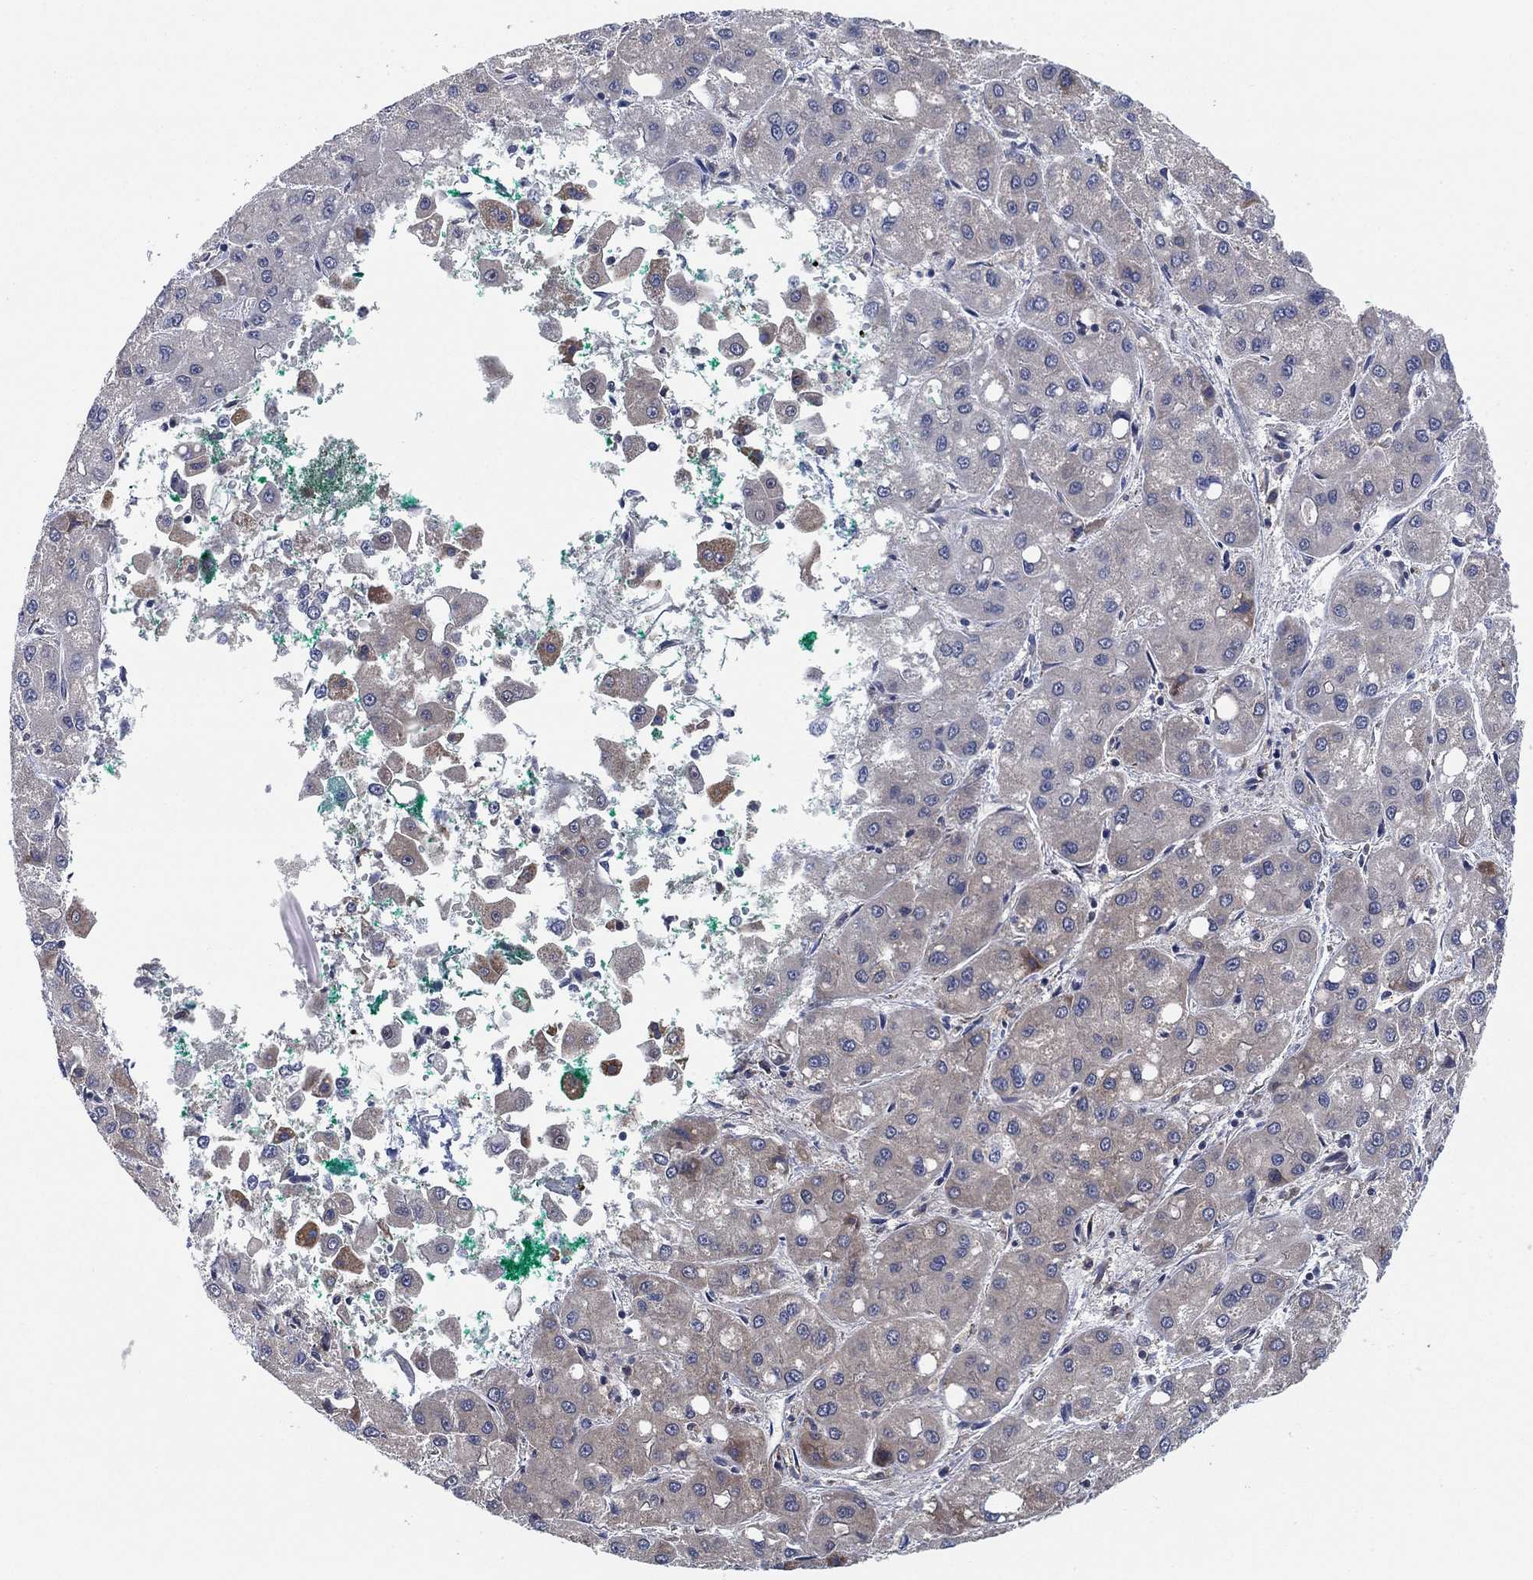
{"staining": {"intensity": "negative", "quantity": "none", "location": "none"}, "tissue": "liver cancer", "cell_type": "Tumor cells", "image_type": "cancer", "snomed": [{"axis": "morphology", "description": "Carcinoma, Hepatocellular, NOS"}, {"axis": "topography", "description": "Liver"}], "caption": "The photomicrograph demonstrates no staining of tumor cells in liver cancer.", "gene": "FES", "patient": {"sex": "male", "age": 73}}